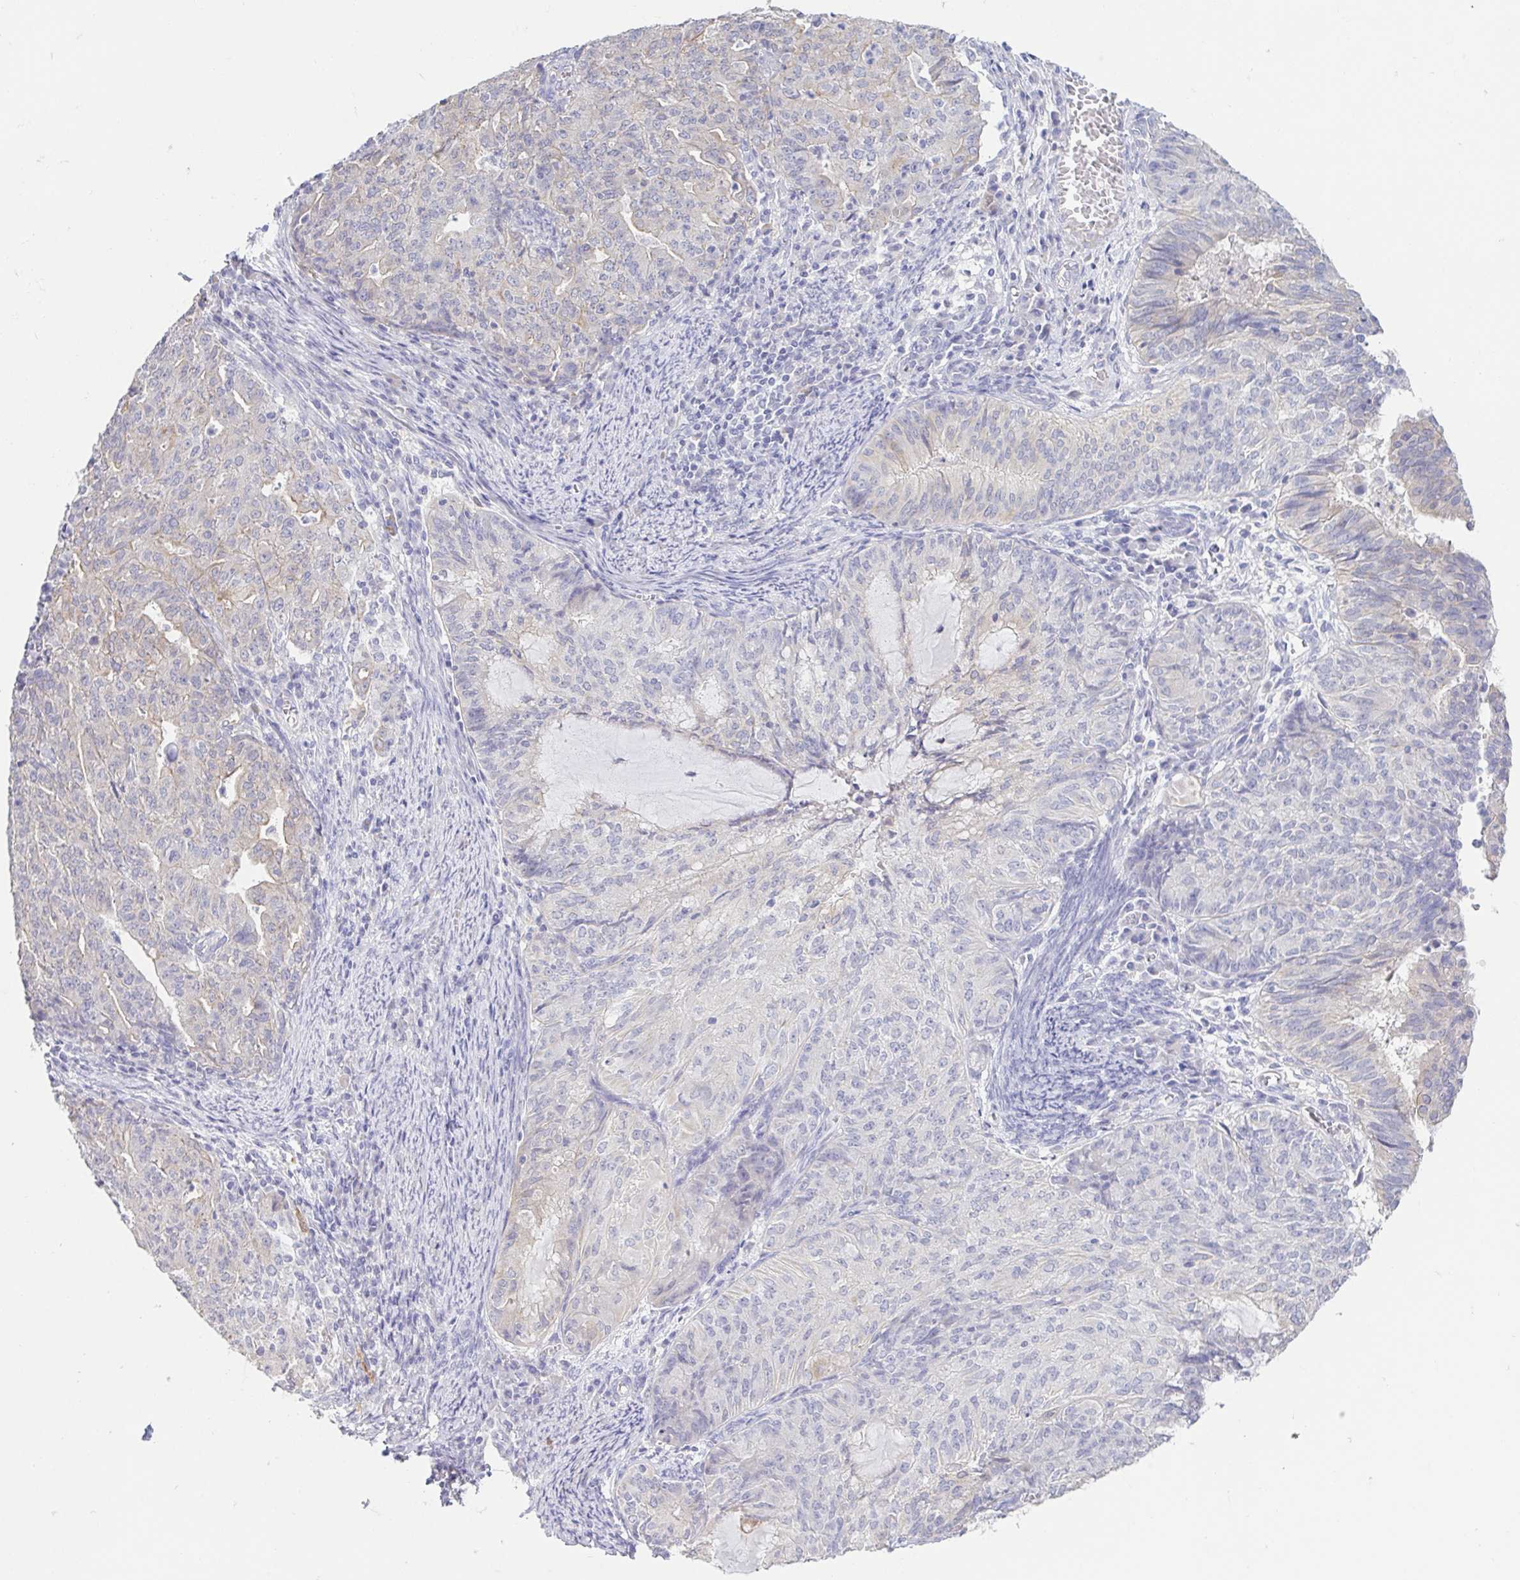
{"staining": {"intensity": "weak", "quantity": "<25%", "location": "cytoplasmic/membranous"}, "tissue": "endometrial cancer", "cell_type": "Tumor cells", "image_type": "cancer", "snomed": [{"axis": "morphology", "description": "Adenocarcinoma, NOS"}, {"axis": "topography", "description": "Endometrium"}], "caption": "This photomicrograph is of adenocarcinoma (endometrial) stained with immunohistochemistry (IHC) to label a protein in brown with the nuclei are counter-stained blue. There is no positivity in tumor cells. (Brightfield microscopy of DAB immunohistochemistry at high magnification).", "gene": "FABP3", "patient": {"sex": "female", "age": 82}}